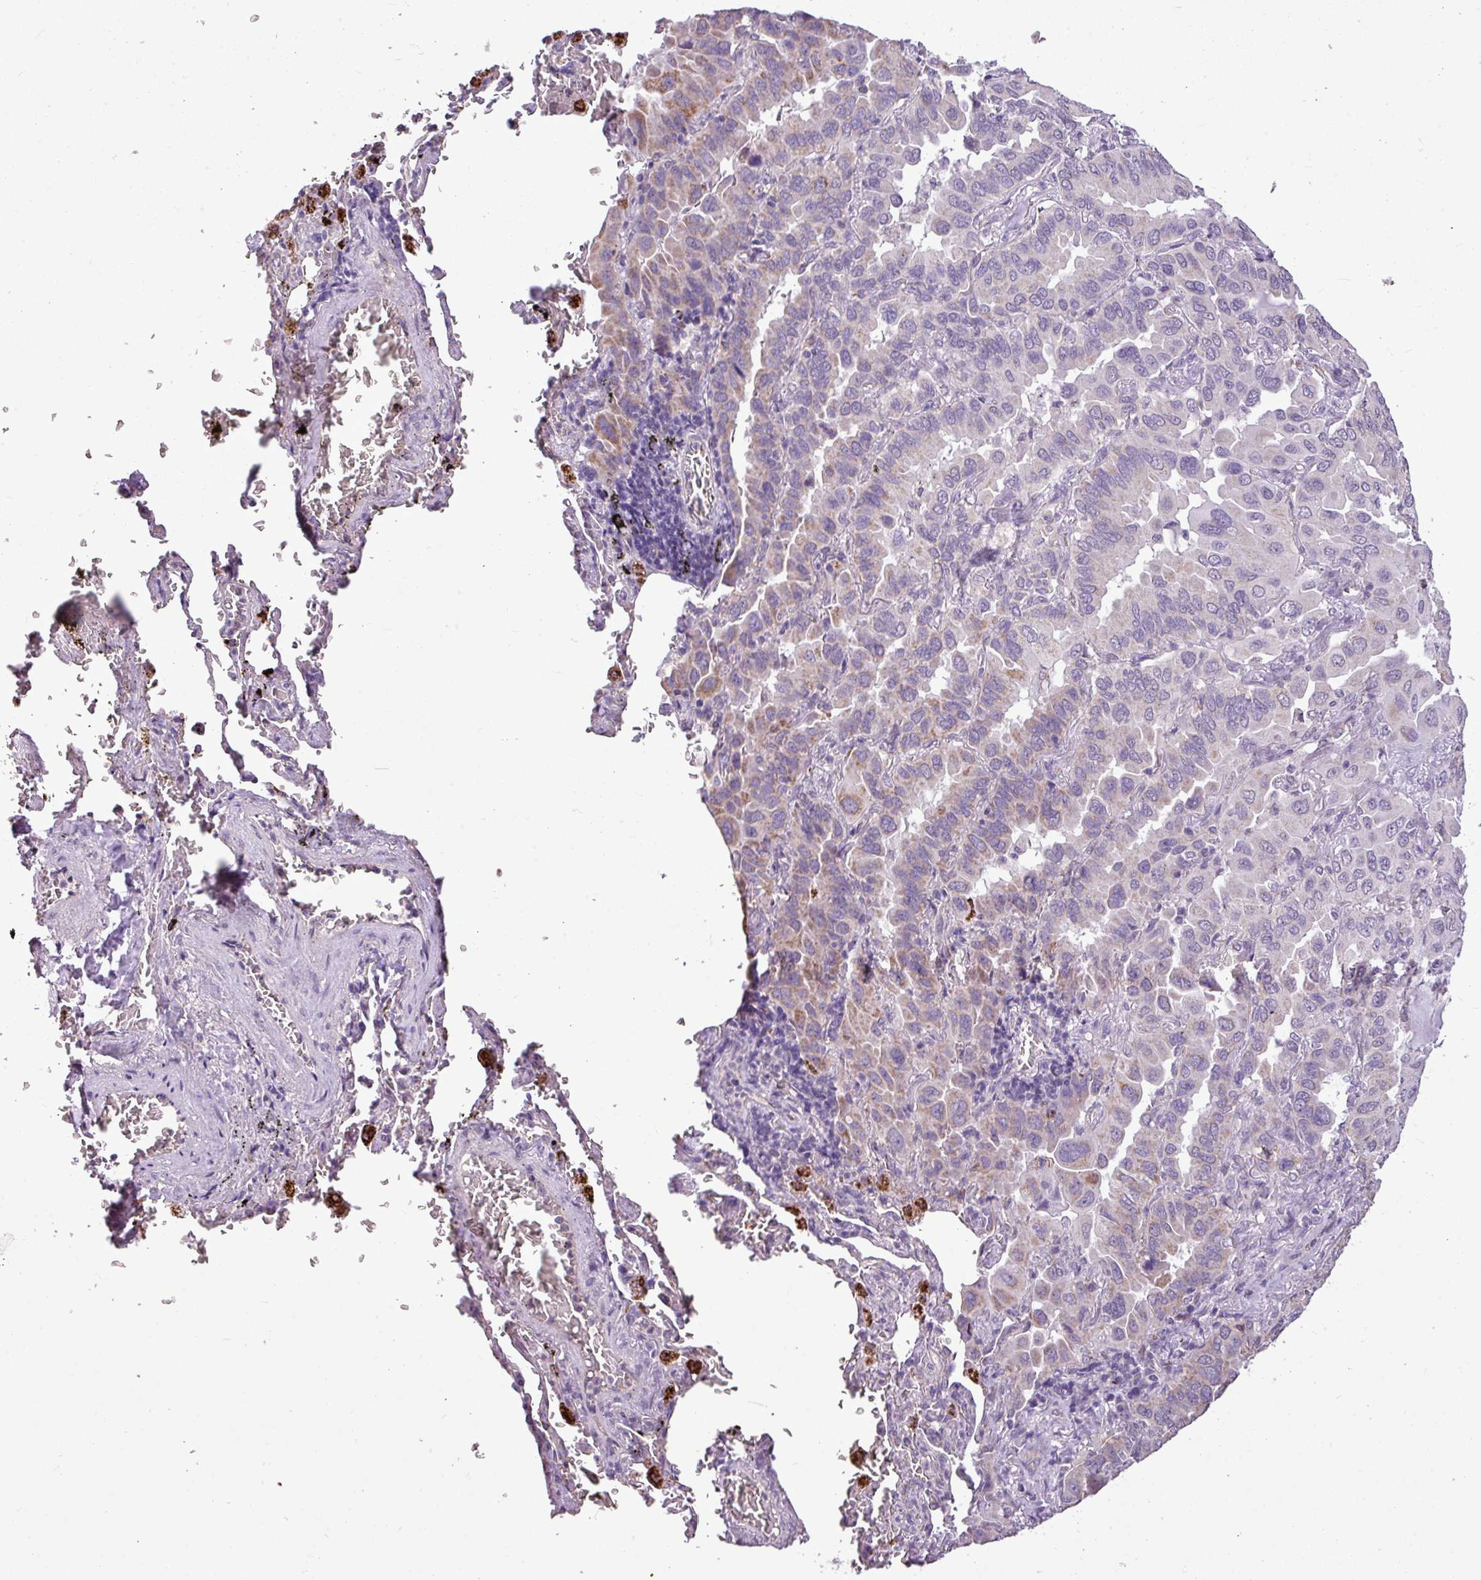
{"staining": {"intensity": "weak", "quantity": "<25%", "location": "cytoplasmic/membranous"}, "tissue": "lung cancer", "cell_type": "Tumor cells", "image_type": "cancer", "snomed": [{"axis": "morphology", "description": "Adenocarcinoma, NOS"}, {"axis": "topography", "description": "Lung"}], "caption": "Photomicrograph shows no significant protein positivity in tumor cells of lung cancer.", "gene": "ALDH2", "patient": {"sex": "male", "age": 64}}